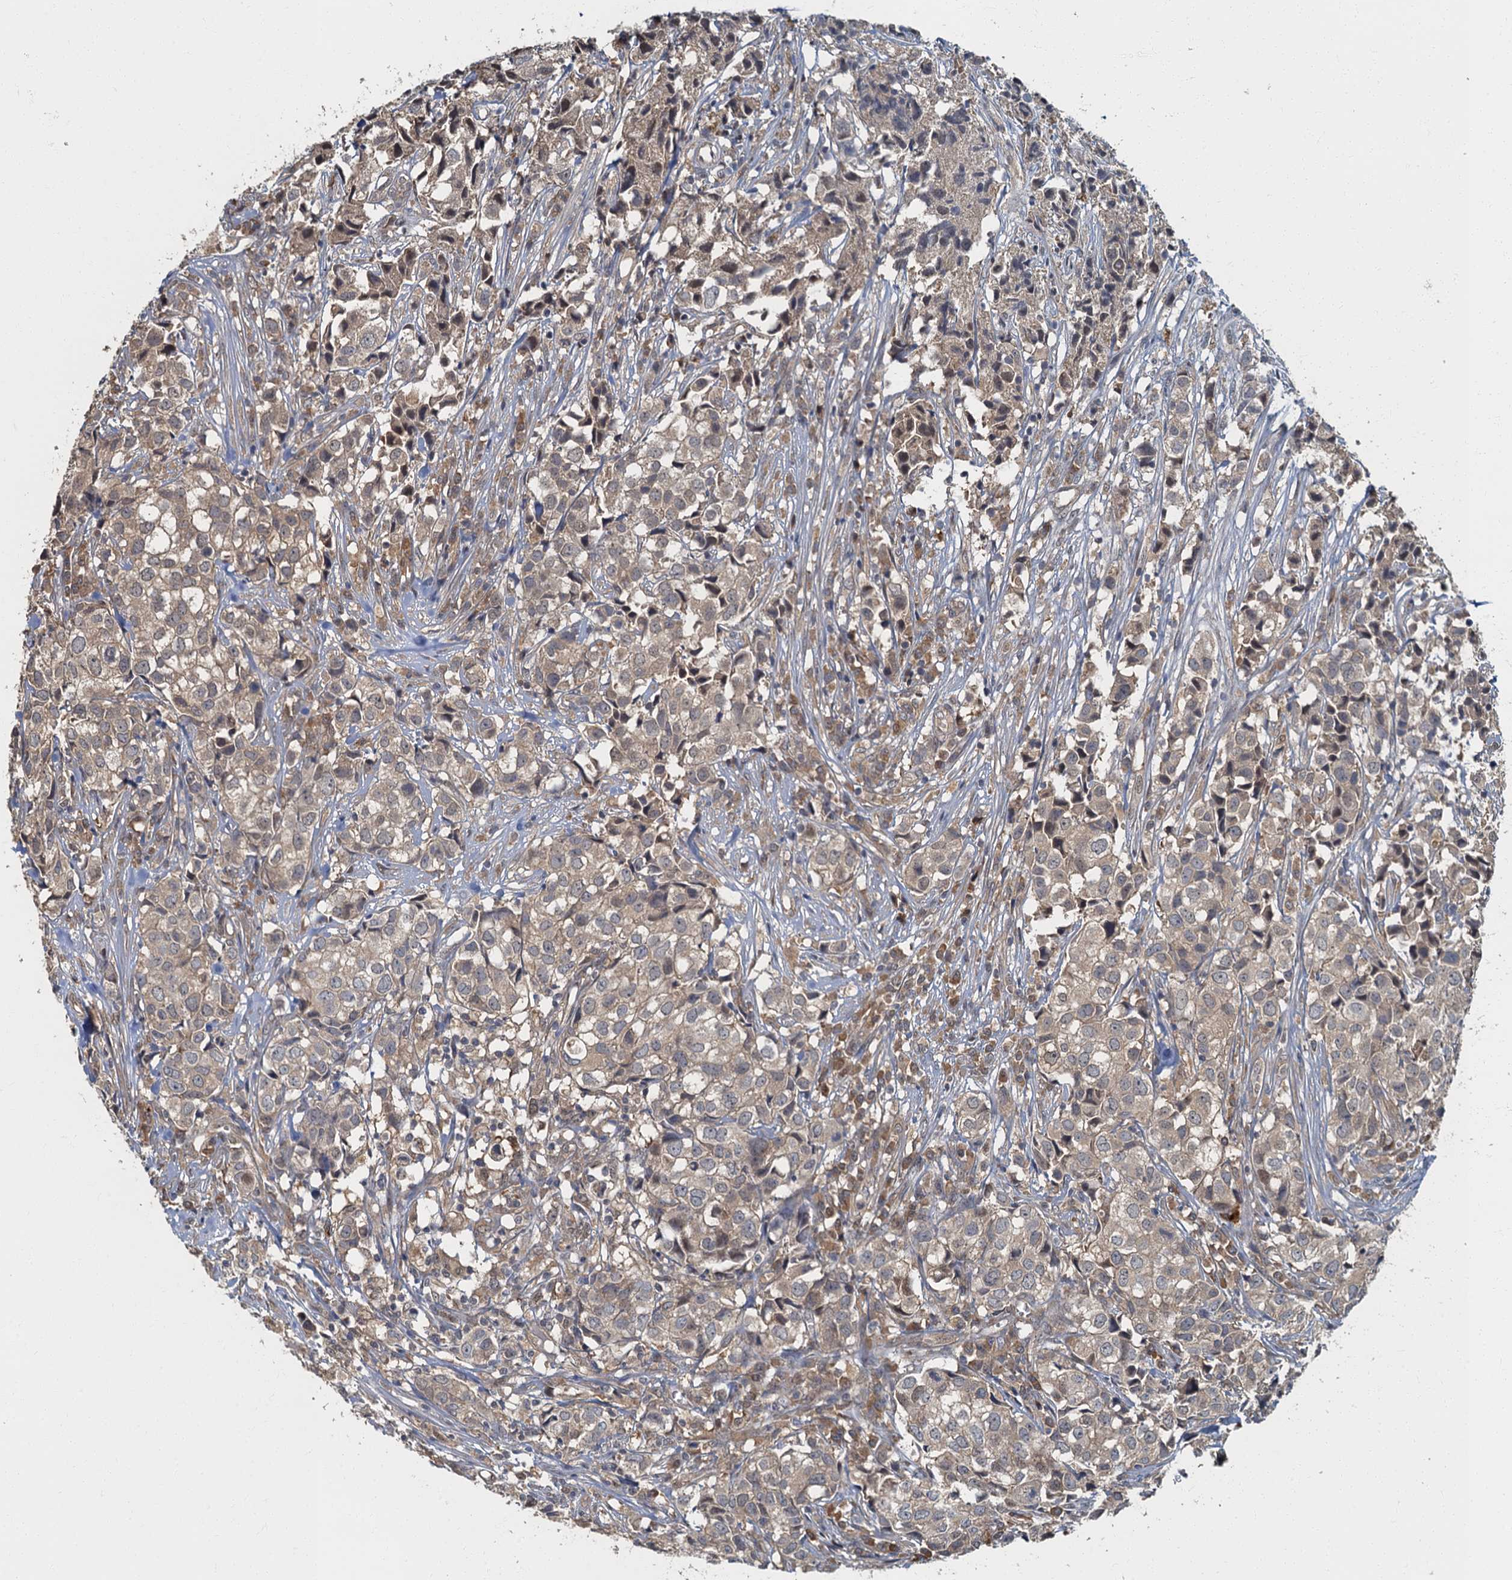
{"staining": {"intensity": "weak", "quantity": ">75%", "location": "cytoplasmic/membranous"}, "tissue": "urothelial cancer", "cell_type": "Tumor cells", "image_type": "cancer", "snomed": [{"axis": "morphology", "description": "Urothelial carcinoma, High grade"}, {"axis": "topography", "description": "Urinary bladder"}], "caption": "An IHC micrograph of neoplastic tissue is shown. Protein staining in brown labels weak cytoplasmic/membranous positivity in high-grade urothelial carcinoma within tumor cells.", "gene": "TBCK", "patient": {"sex": "female", "age": 75}}